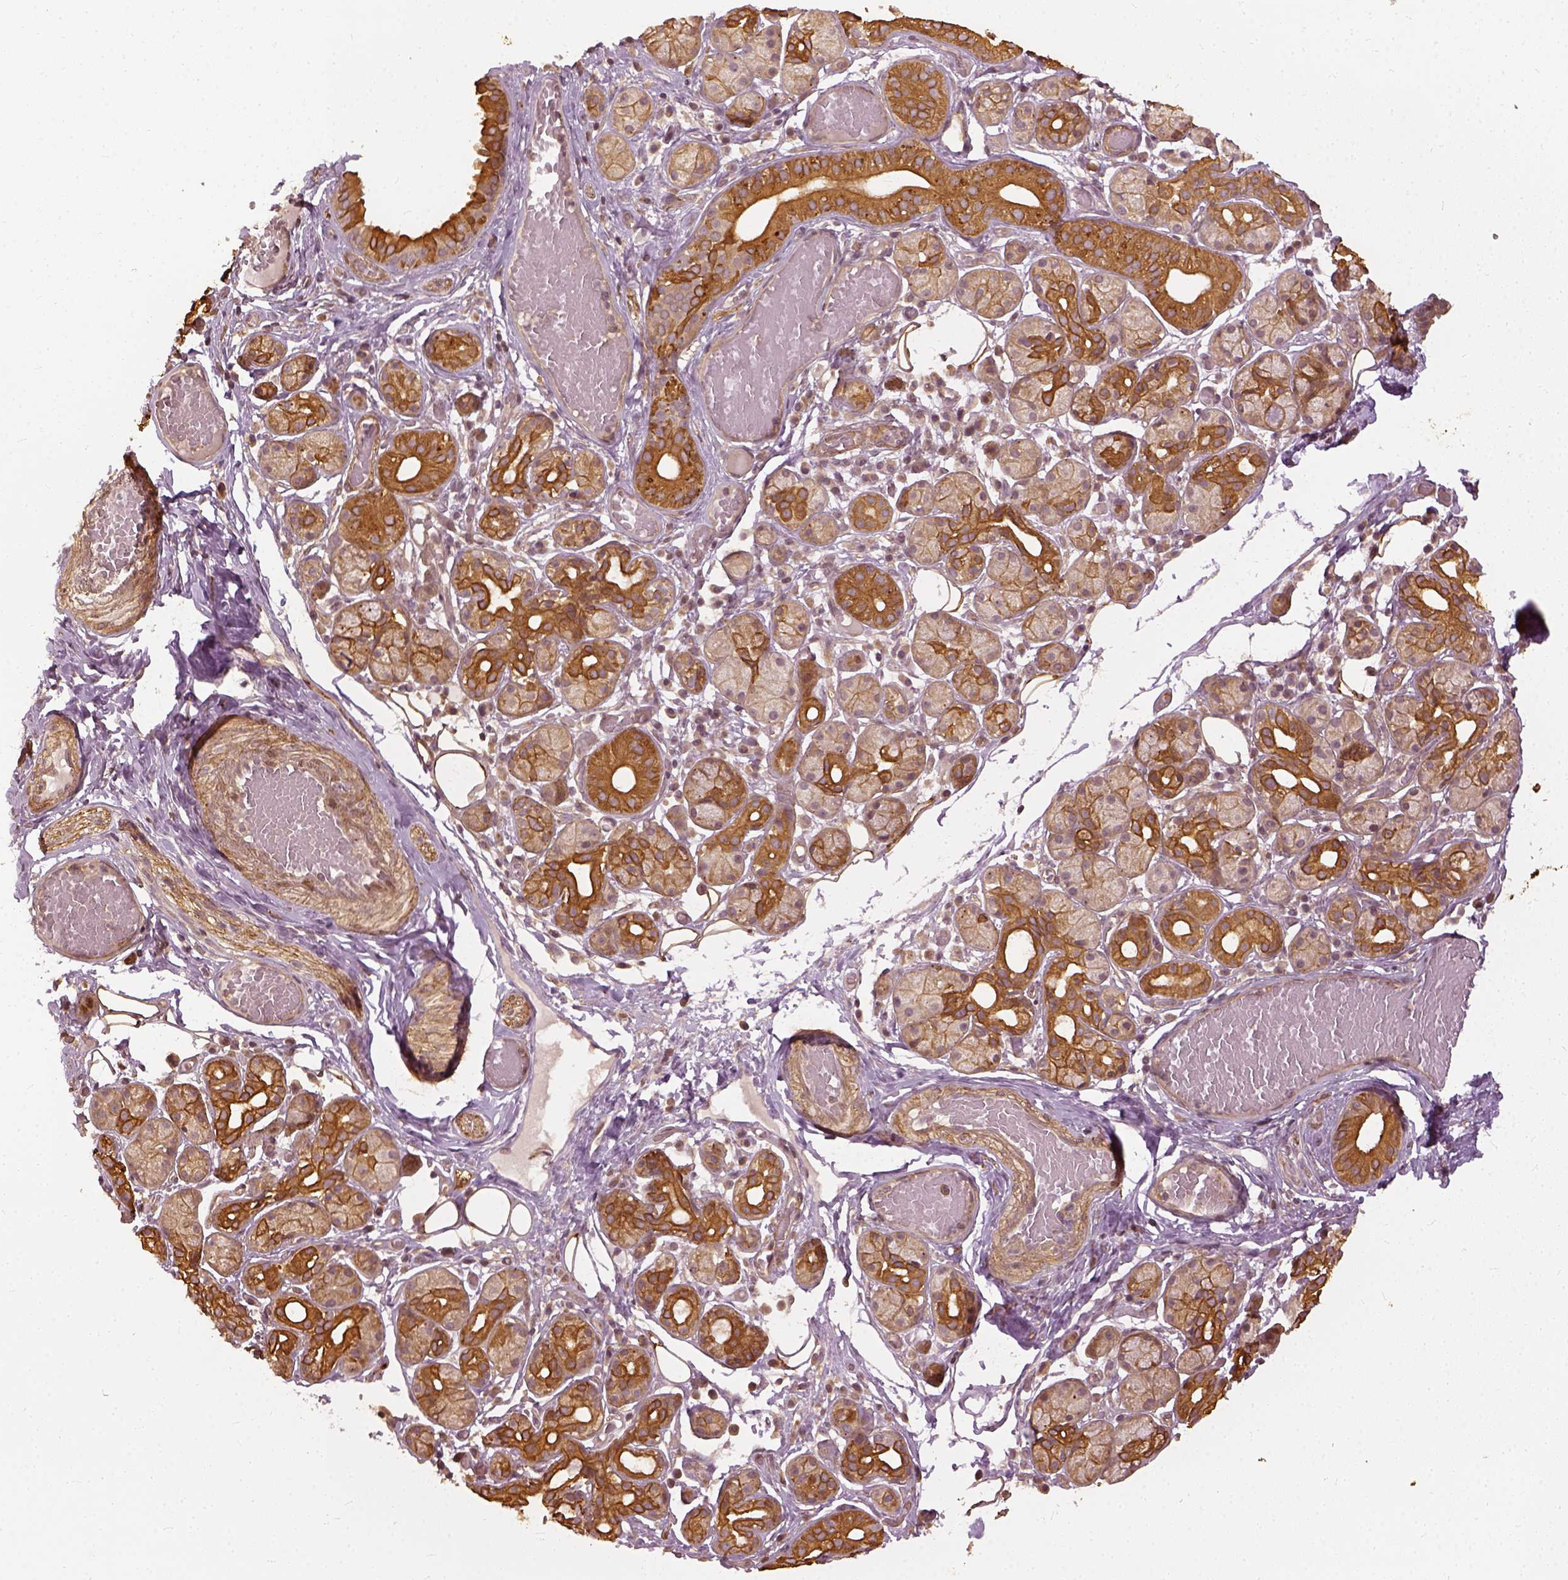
{"staining": {"intensity": "moderate", "quantity": "25%-75%", "location": "cytoplasmic/membranous"}, "tissue": "salivary gland", "cell_type": "Glandular cells", "image_type": "normal", "snomed": [{"axis": "morphology", "description": "Normal tissue, NOS"}, {"axis": "topography", "description": "Salivary gland"}, {"axis": "topography", "description": "Peripheral nerve tissue"}], "caption": "Protein positivity by immunohistochemistry (IHC) exhibits moderate cytoplasmic/membranous staining in approximately 25%-75% of glandular cells in unremarkable salivary gland. (DAB (3,3'-diaminobenzidine) = brown stain, brightfield microscopy at high magnification).", "gene": "VEGFA", "patient": {"sex": "male", "age": 71}}